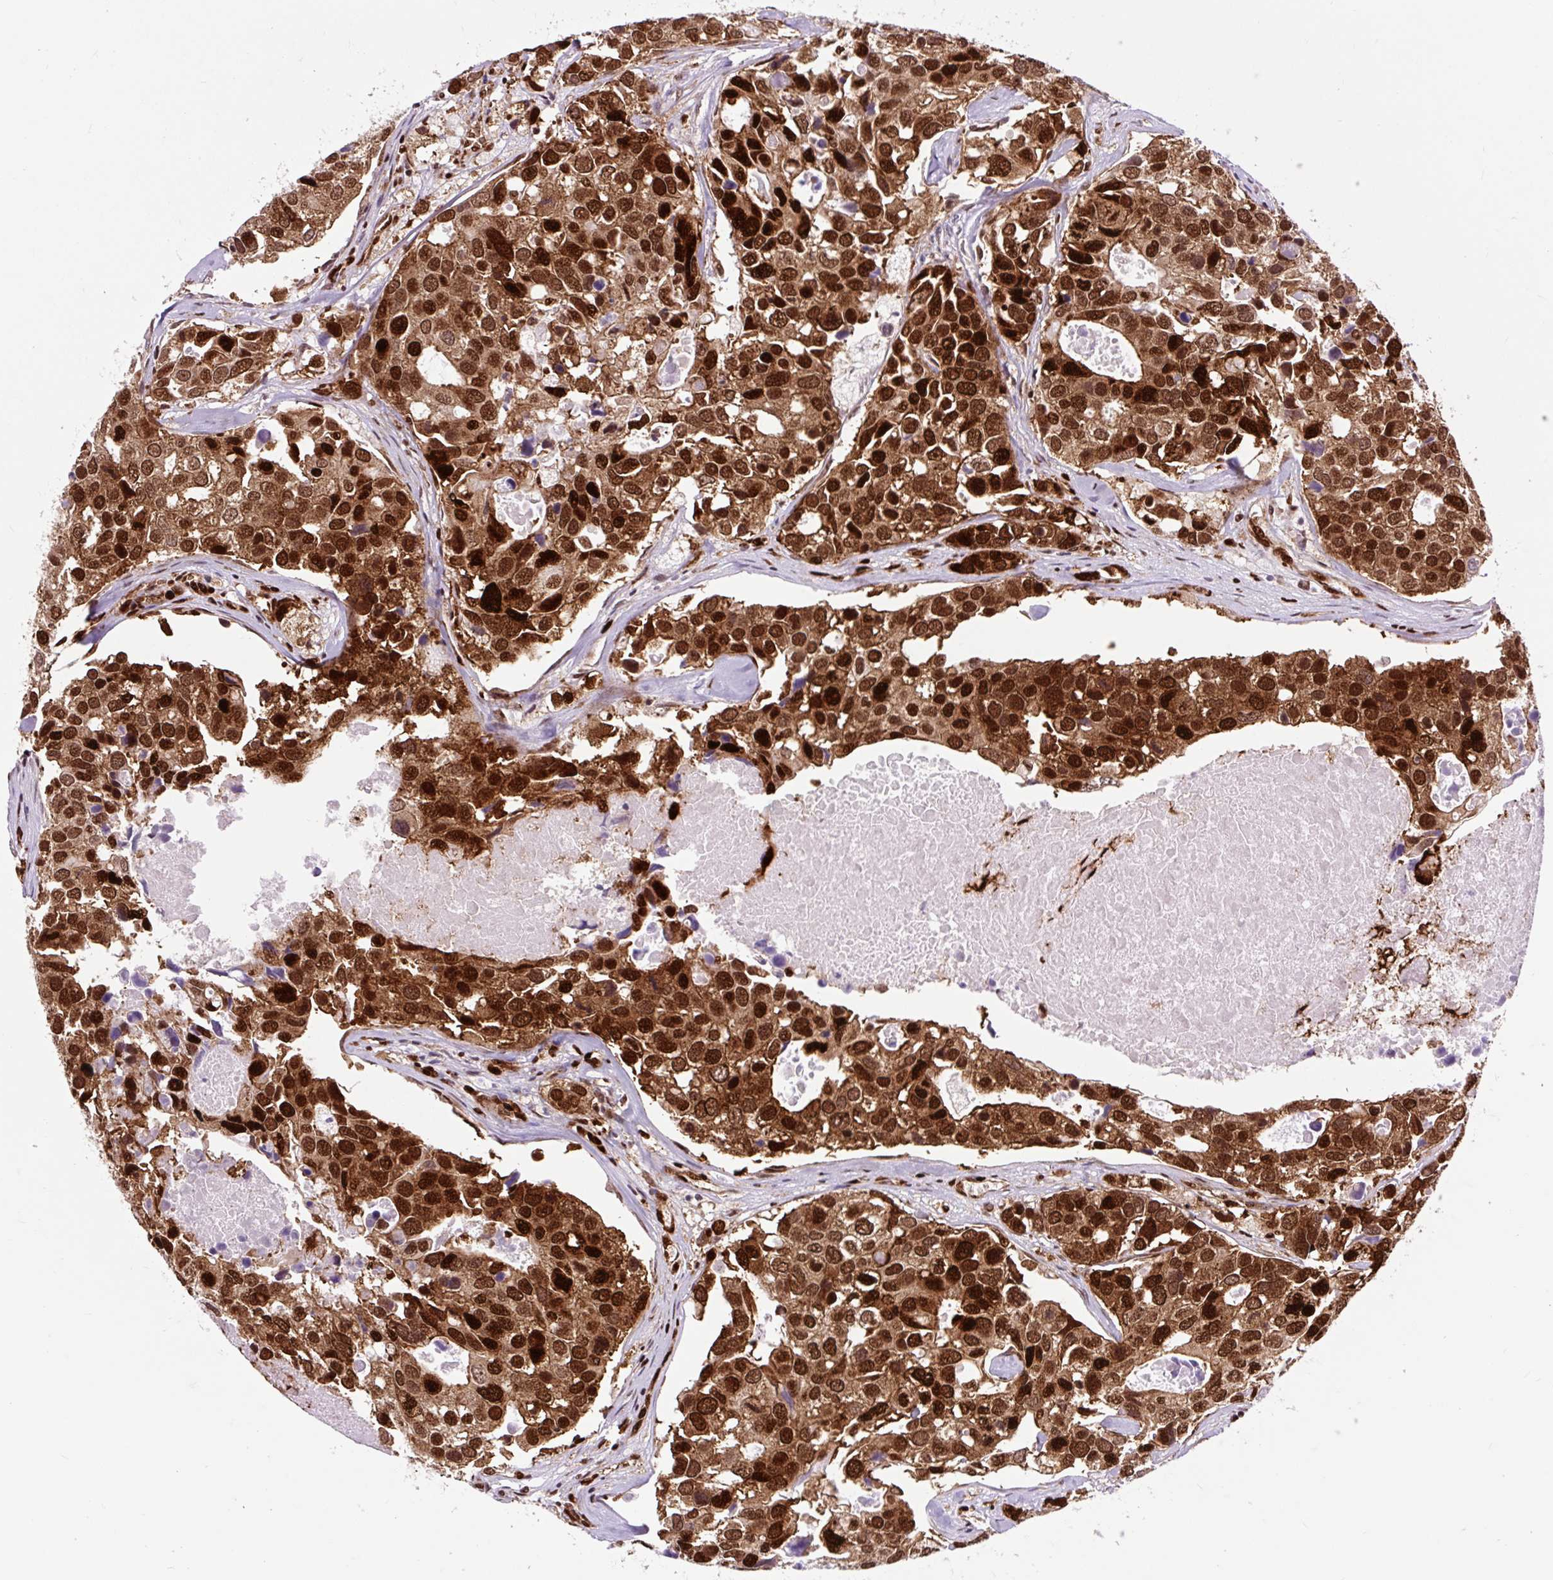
{"staining": {"intensity": "strong", "quantity": ">75%", "location": "cytoplasmic/membranous,nuclear"}, "tissue": "breast cancer", "cell_type": "Tumor cells", "image_type": "cancer", "snomed": [{"axis": "morphology", "description": "Duct carcinoma"}, {"axis": "topography", "description": "Breast"}], "caption": "A micrograph of human breast invasive ductal carcinoma stained for a protein exhibits strong cytoplasmic/membranous and nuclear brown staining in tumor cells.", "gene": "FUS", "patient": {"sex": "female", "age": 83}}